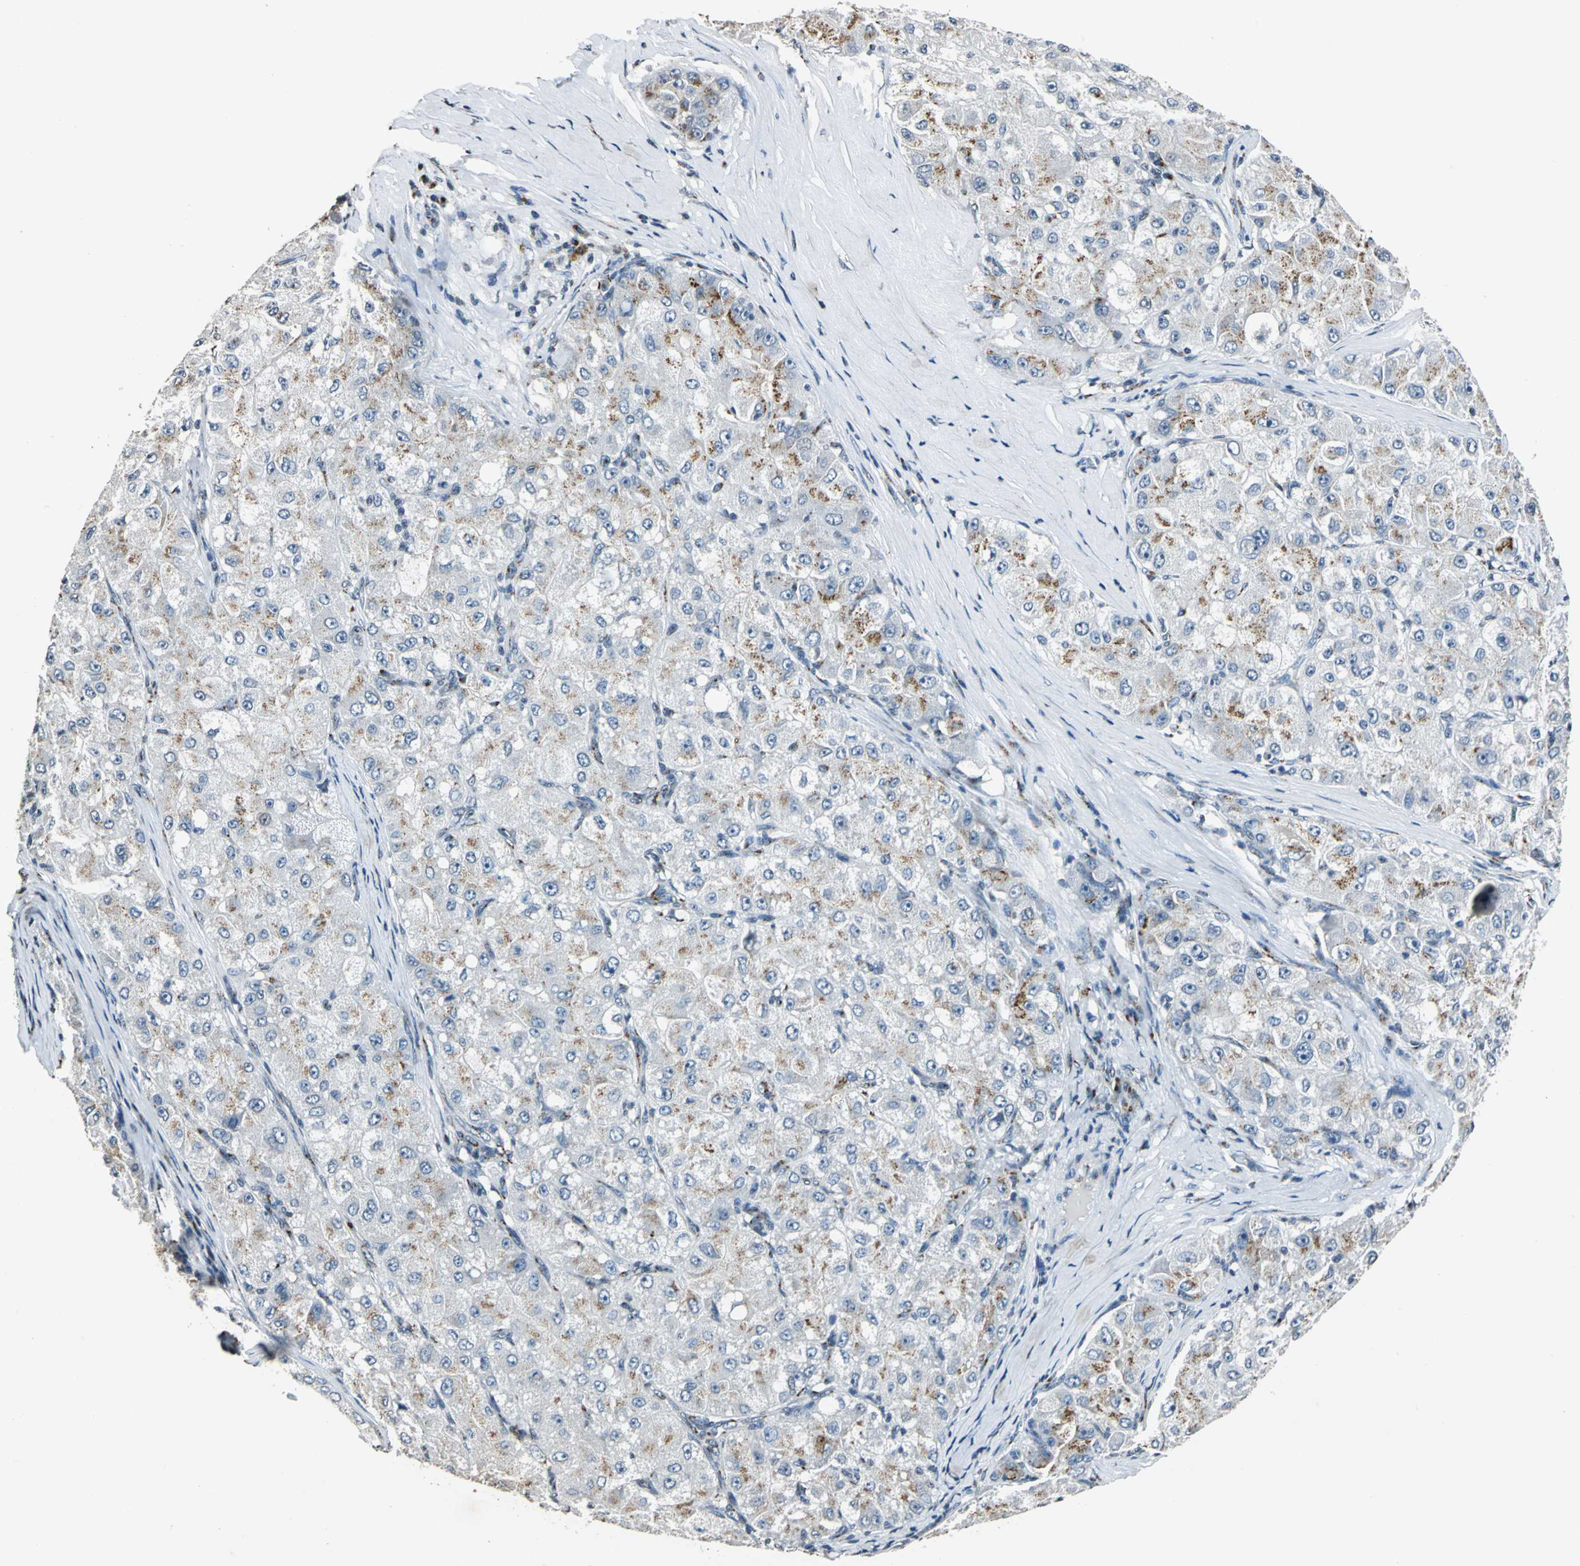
{"staining": {"intensity": "moderate", "quantity": "25%-75%", "location": "cytoplasmic/membranous"}, "tissue": "liver cancer", "cell_type": "Tumor cells", "image_type": "cancer", "snomed": [{"axis": "morphology", "description": "Carcinoma, Hepatocellular, NOS"}, {"axis": "topography", "description": "Liver"}], "caption": "DAB immunohistochemical staining of liver hepatocellular carcinoma displays moderate cytoplasmic/membranous protein positivity in approximately 25%-75% of tumor cells.", "gene": "TMEM115", "patient": {"sex": "male", "age": 80}}